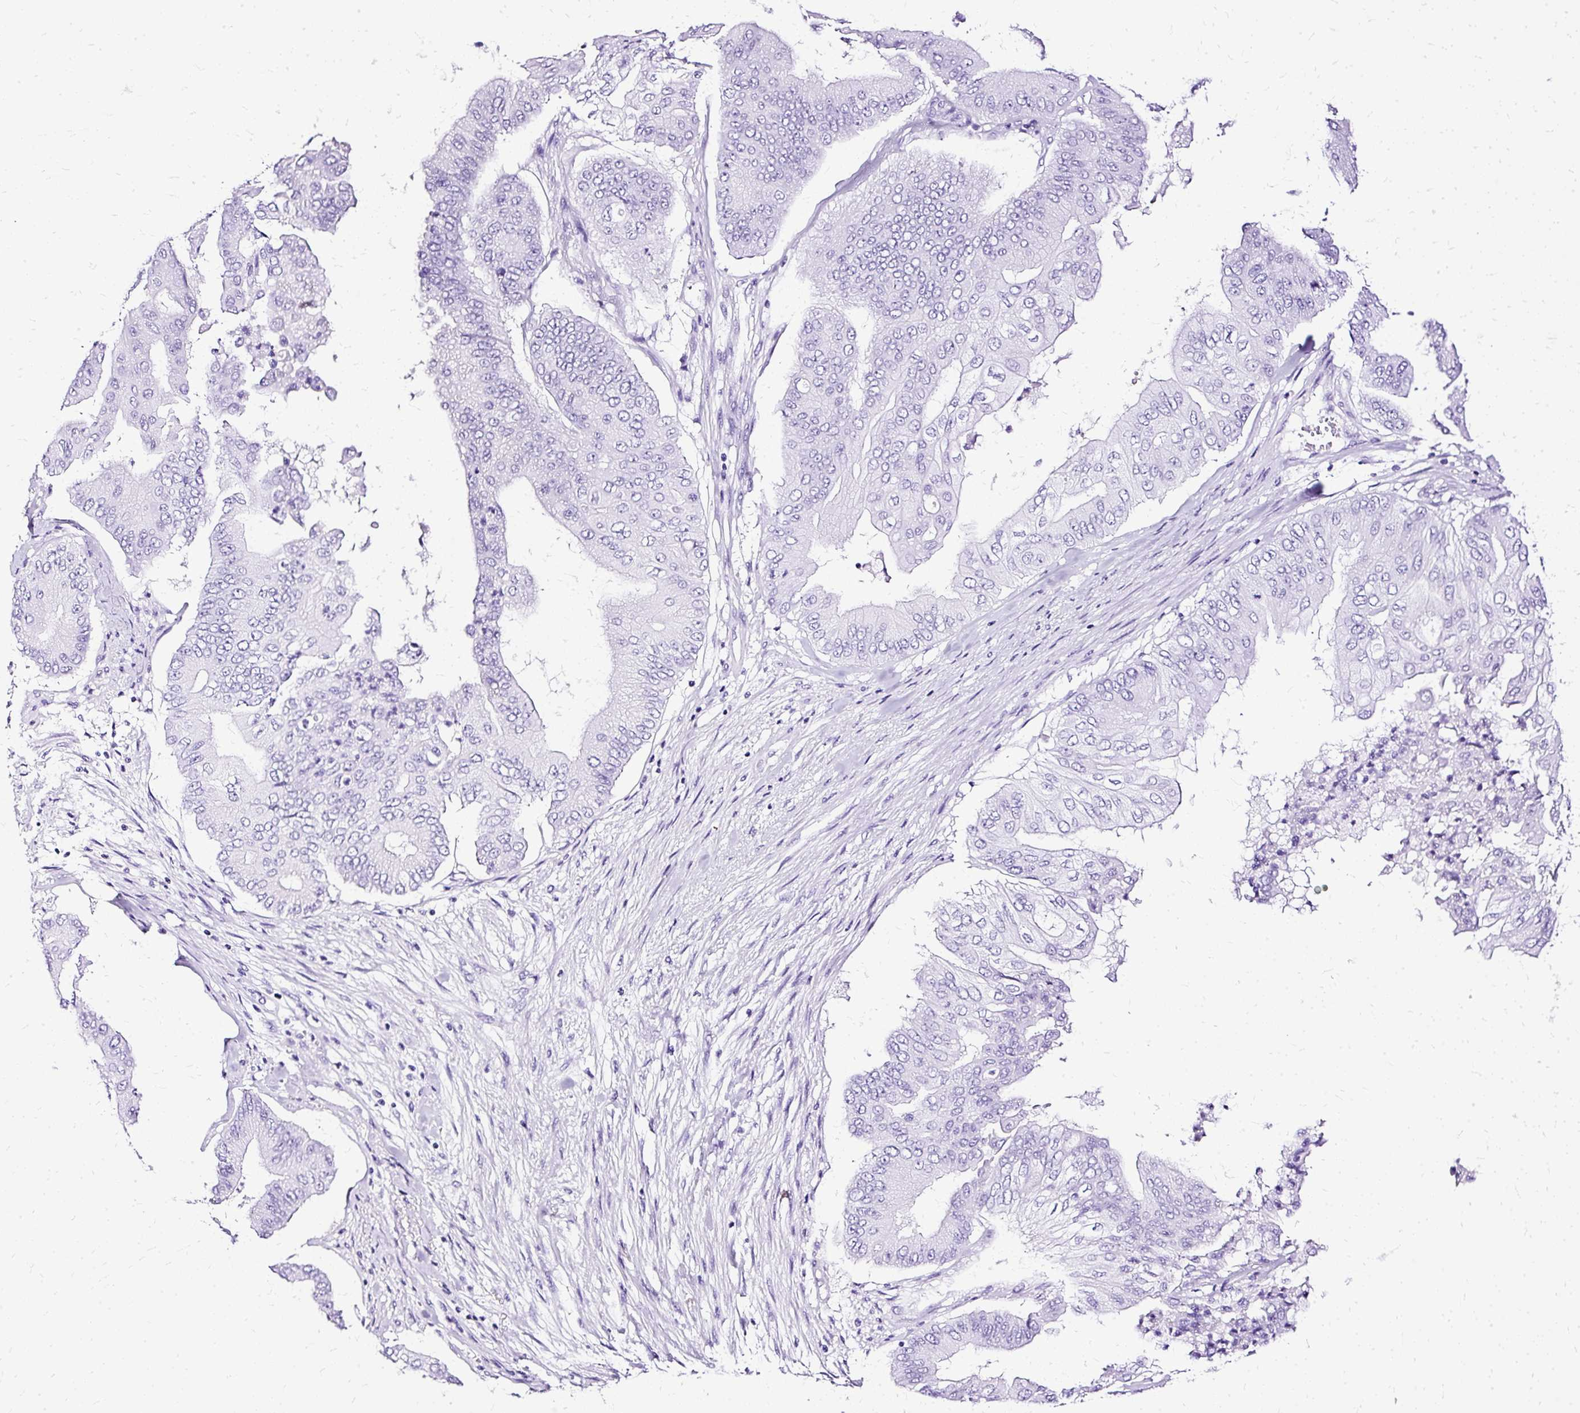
{"staining": {"intensity": "negative", "quantity": "none", "location": "none"}, "tissue": "pancreatic cancer", "cell_type": "Tumor cells", "image_type": "cancer", "snomed": [{"axis": "morphology", "description": "Adenocarcinoma, NOS"}, {"axis": "topography", "description": "Pancreas"}], "caption": "Histopathology image shows no significant protein positivity in tumor cells of pancreatic cancer.", "gene": "SLC8A2", "patient": {"sex": "female", "age": 77}}